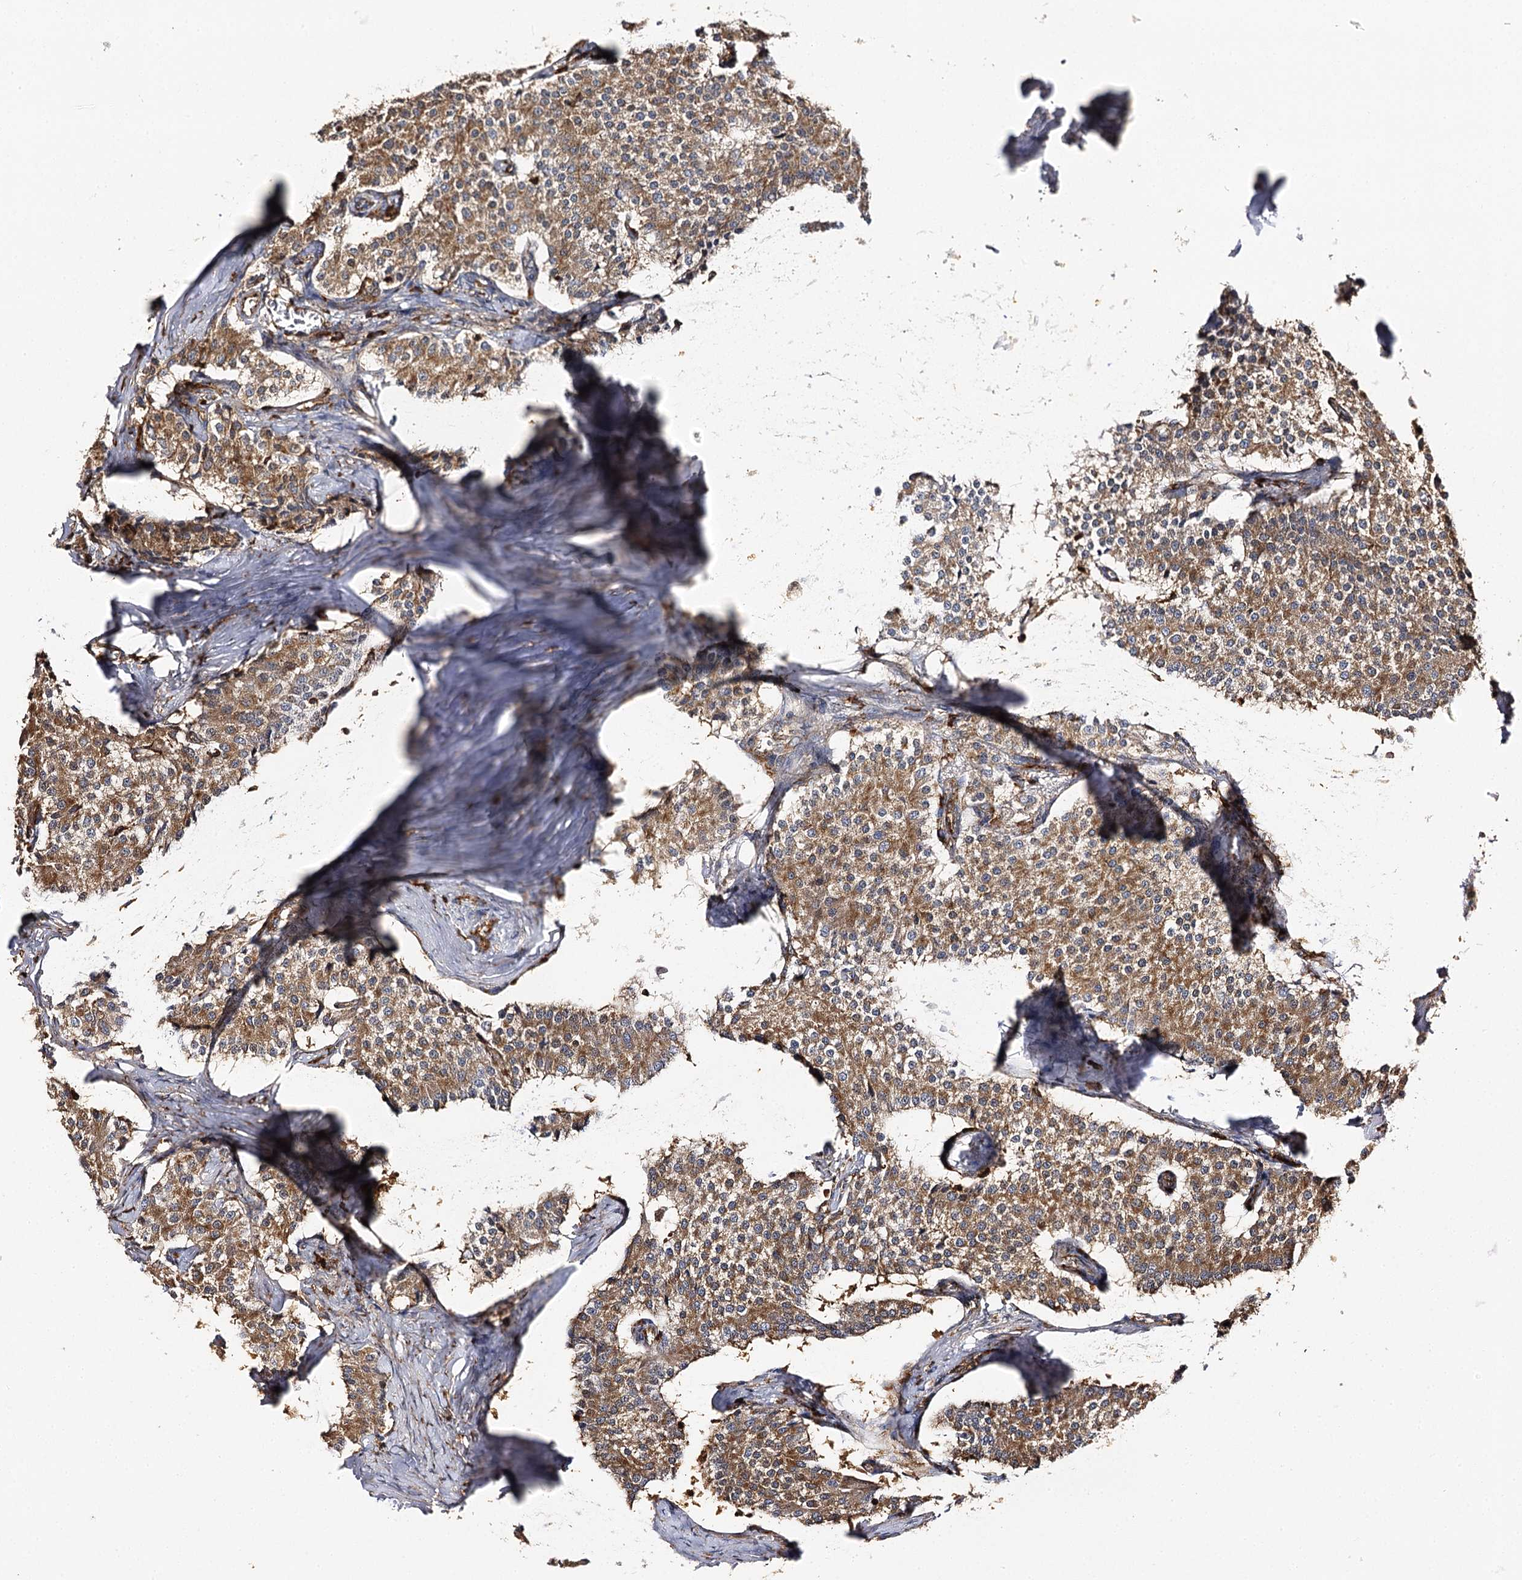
{"staining": {"intensity": "moderate", "quantity": ">75%", "location": "cytoplasmic/membranous"}, "tissue": "carcinoid", "cell_type": "Tumor cells", "image_type": "cancer", "snomed": [{"axis": "morphology", "description": "Carcinoid, malignant, NOS"}, {"axis": "topography", "description": "Colon"}], "caption": "Protein staining by IHC displays moderate cytoplasmic/membranous positivity in approximately >75% of tumor cells in carcinoid.", "gene": "SEC24B", "patient": {"sex": "female", "age": 52}}